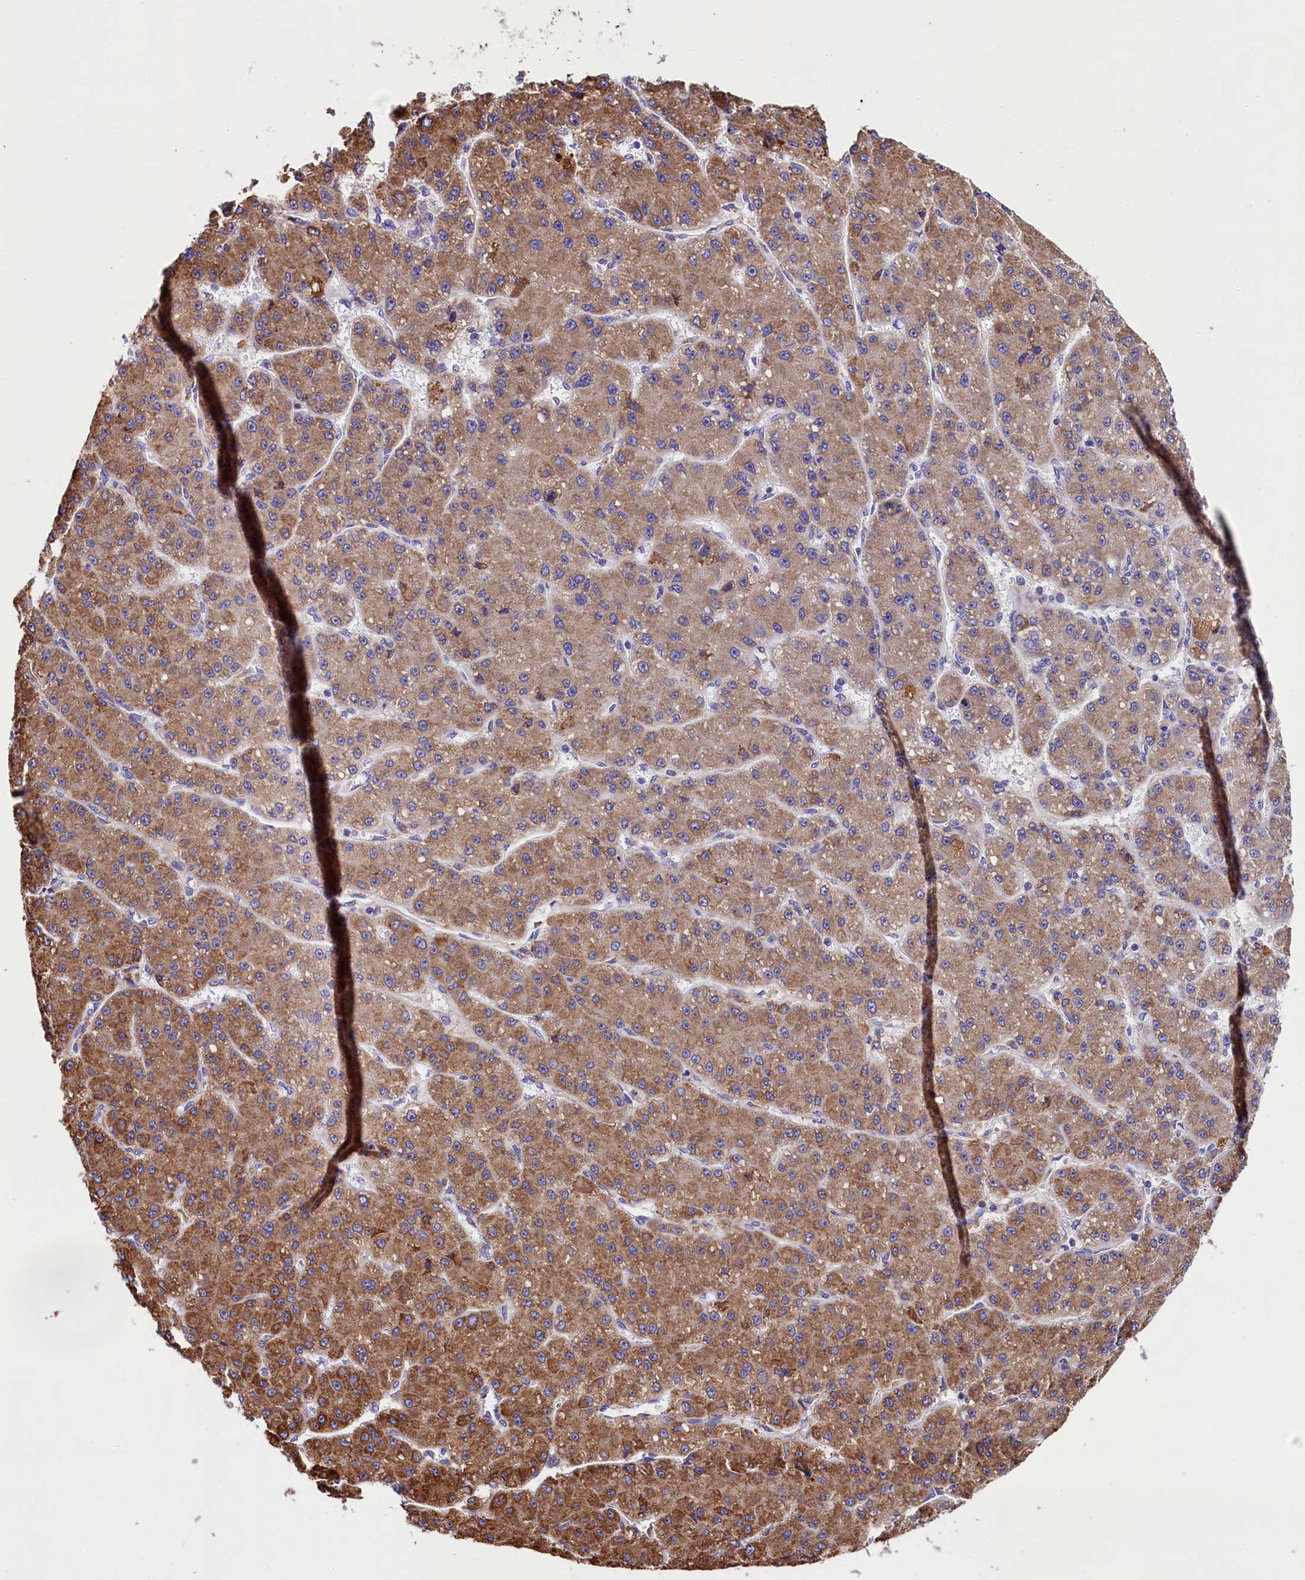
{"staining": {"intensity": "moderate", "quantity": ">75%", "location": "cytoplasmic/membranous"}, "tissue": "liver cancer", "cell_type": "Tumor cells", "image_type": "cancer", "snomed": [{"axis": "morphology", "description": "Carcinoma, Hepatocellular, NOS"}, {"axis": "topography", "description": "Liver"}], "caption": "Protein analysis of hepatocellular carcinoma (liver) tissue reveals moderate cytoplasmic/membranous positivity in about >75% of tumor cells.", "gene": "CAPS2", "patient": {"sex": "male", "age": 67}}